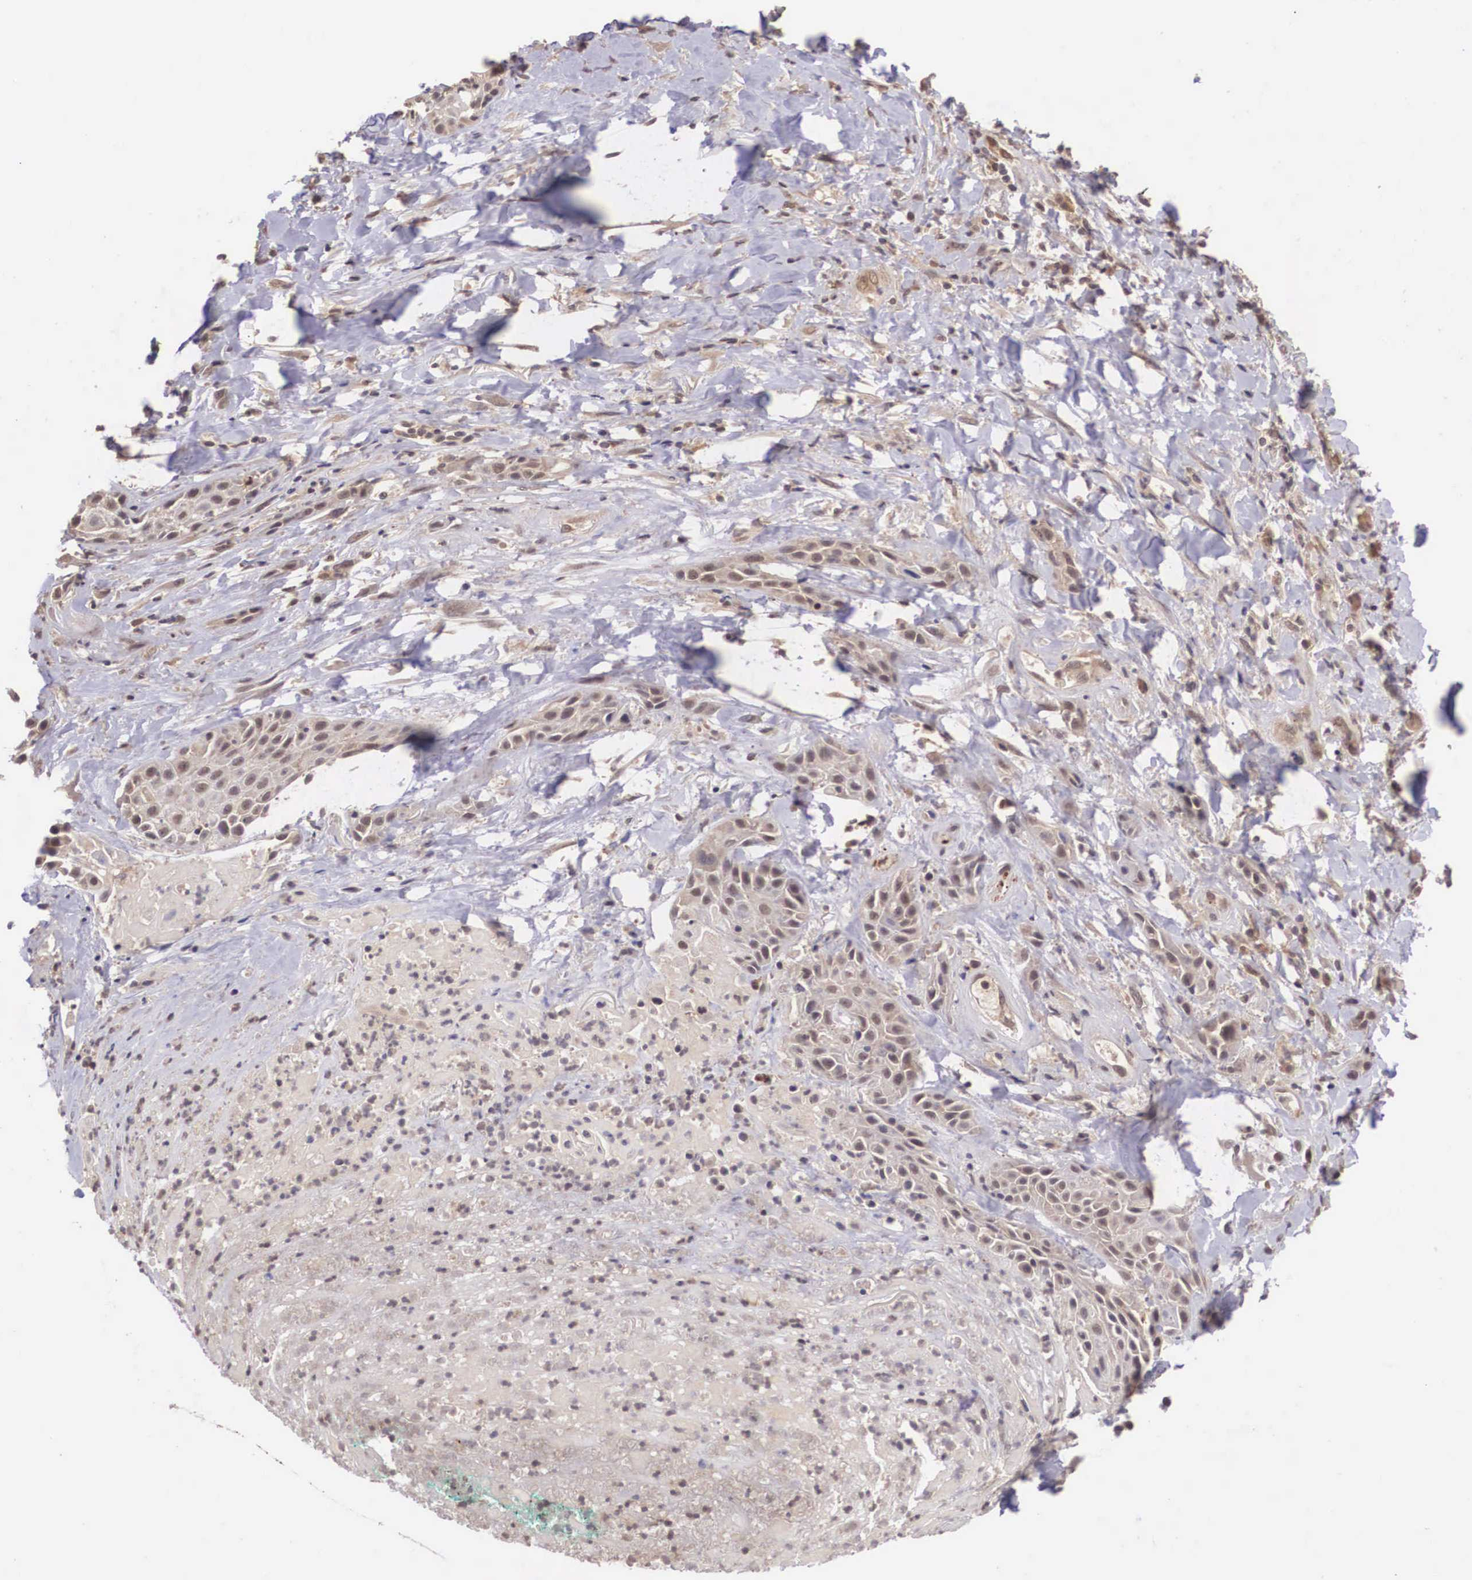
{"staining": {"intensity": "weak", "quantity": ">75%", "location": "cytoplasmic/membranous"}, "tissue": "skin cancer", "cell_type": "Tumor cells", "image_type": "cancer", "snomed": [{"axis": "morphology", "description": "Squamous cell carcinoma, NOS"}, {"axis": "topography", "description": "Skin"}, {"axis": "topography", "description": "Anal"}], "caption": "Weak cytoplasmic/membranous protein staining is present in approximately >75% of tumor cells in skin cancer.", "gene": "VASH1", "patient": {"sex": "male", "age": 64}}